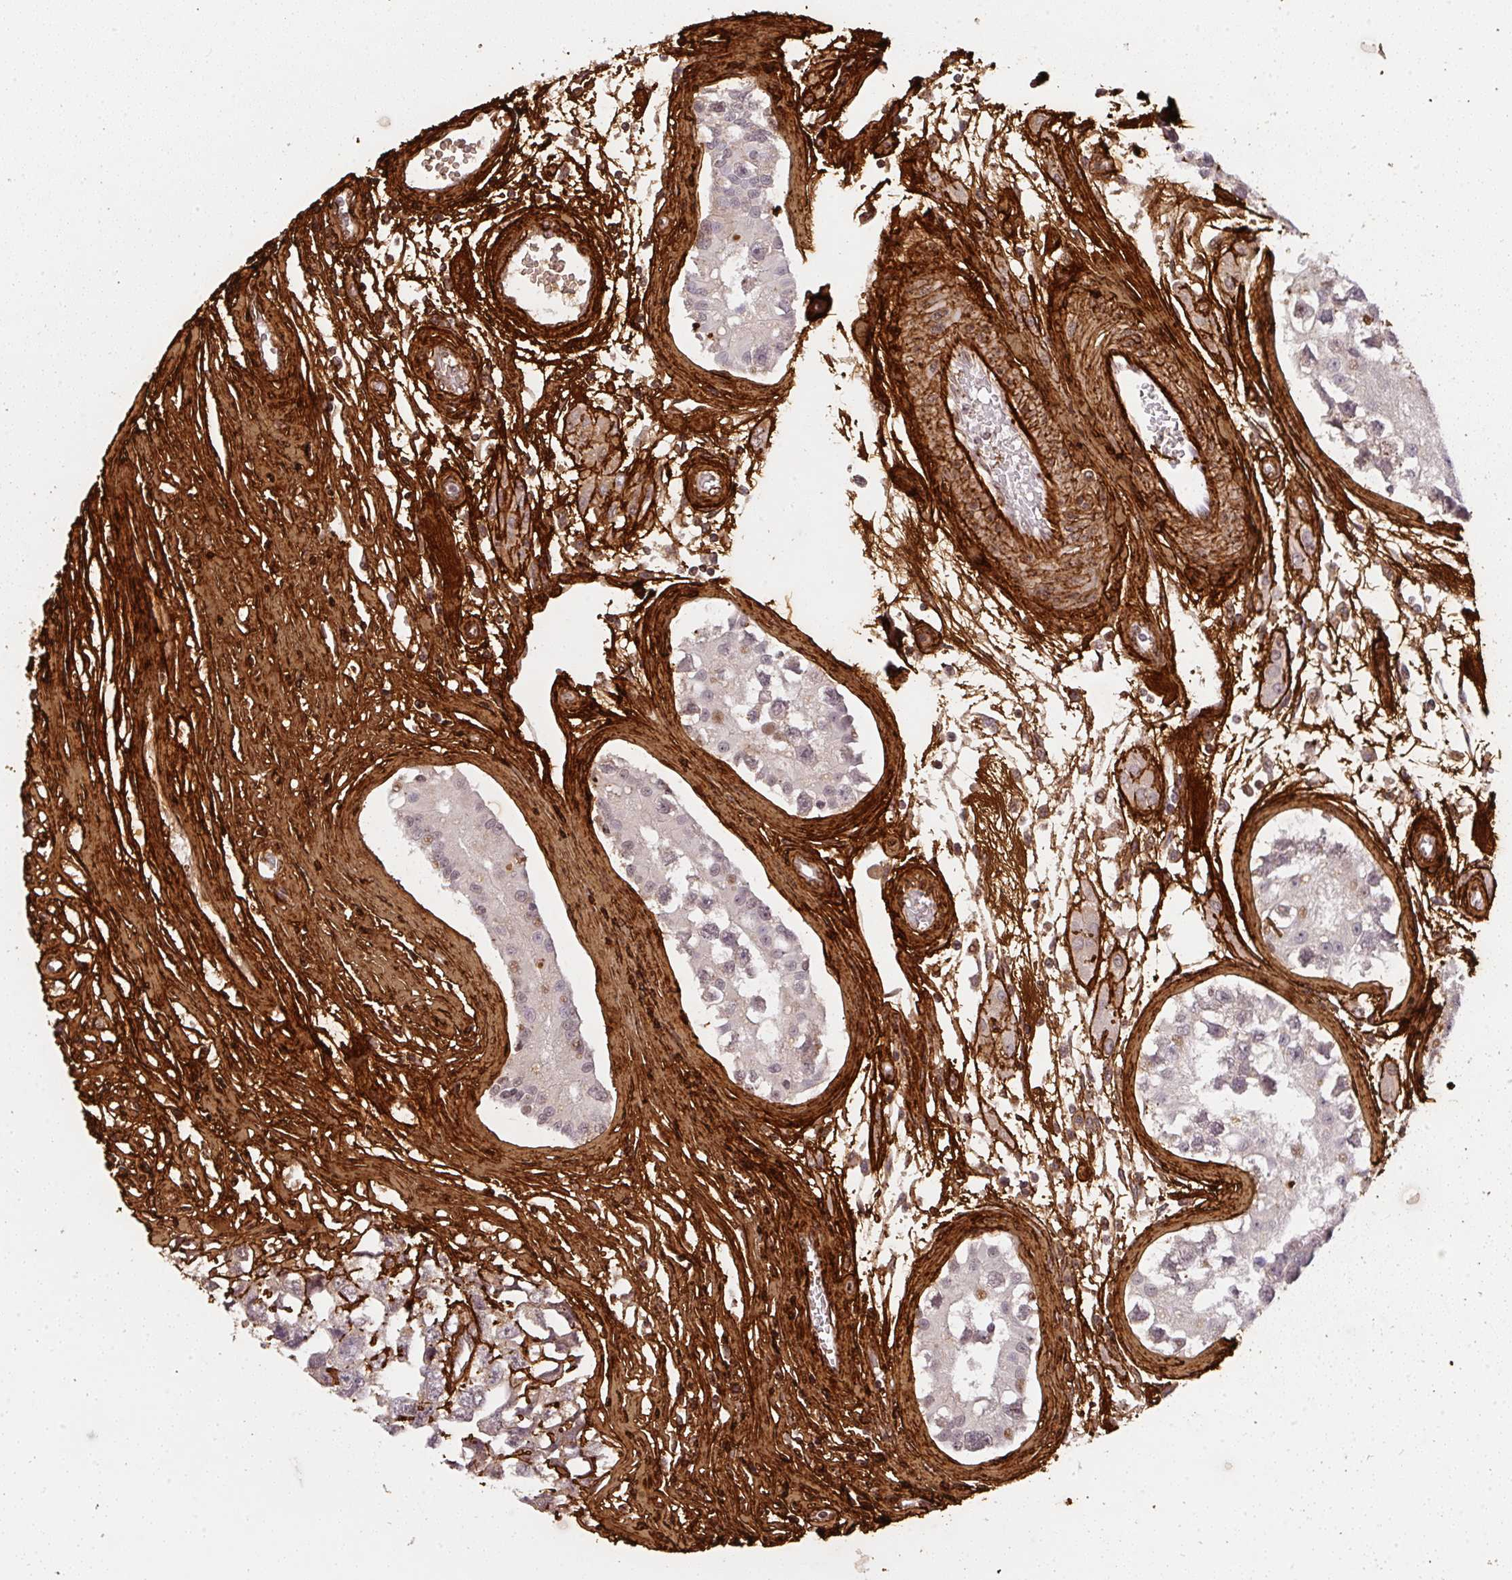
{"staining": {"intensity": "negative", "quantity": "none", "location": "none"}, "tissue": "testis cancer", "cell_type": "Tumor cells", "image_type": "cancer", "snomed": [{"axis": "morphology", "description": "Carcinoma, Embryonal, NOS"}, {"axis": "topography", "description": "Testis"}], "caption": "A high-resolution photomicrograph shows immunohistochemistry staining of embryonal carcinoma (testis), which displays no significant expression in tumor cells.", "gene": "COL3A1", "patient": {"sex": "male", "age": 22}}